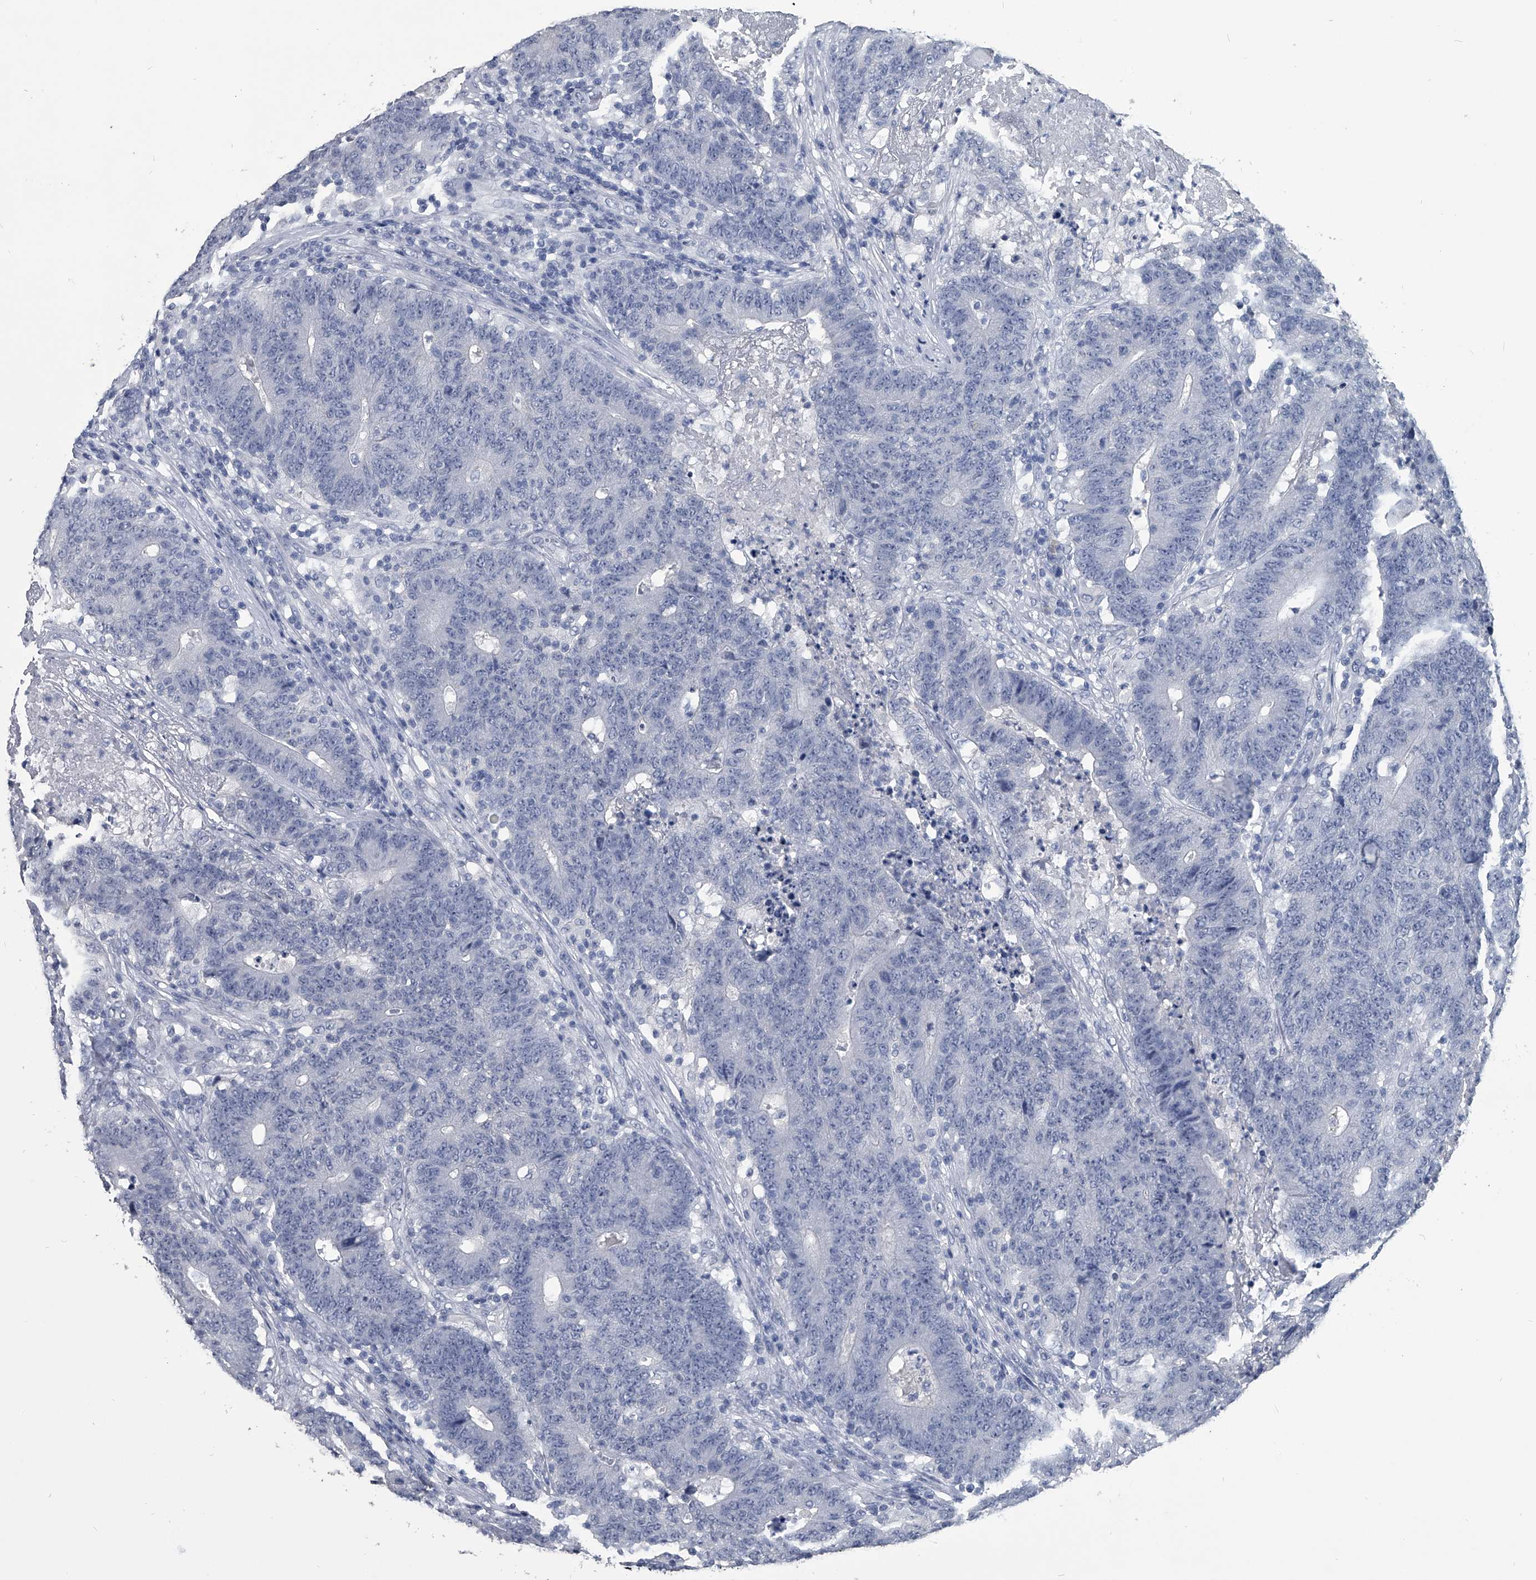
{"staining": {"intensity": "negative", "quantity": "none", "location": "none"}, "tissue": "colorectal cancer", "cell_type": "Tumor cells", "image_type": "cancer", "snomed": [{"axis": "morphology", "description": "Normal tissue, NOS"}, {"axis": "morphology", "description": "Adenocarcinoma, NOS"}, {"axis": "topography", "description": "Colon"}], "caption": "The histopathology image exhibits no significant staining in tumor cells of adenocarcinoma (colorectal).", "gene": "BCAS1", "patient": {"sex": "female", "age": 75}}